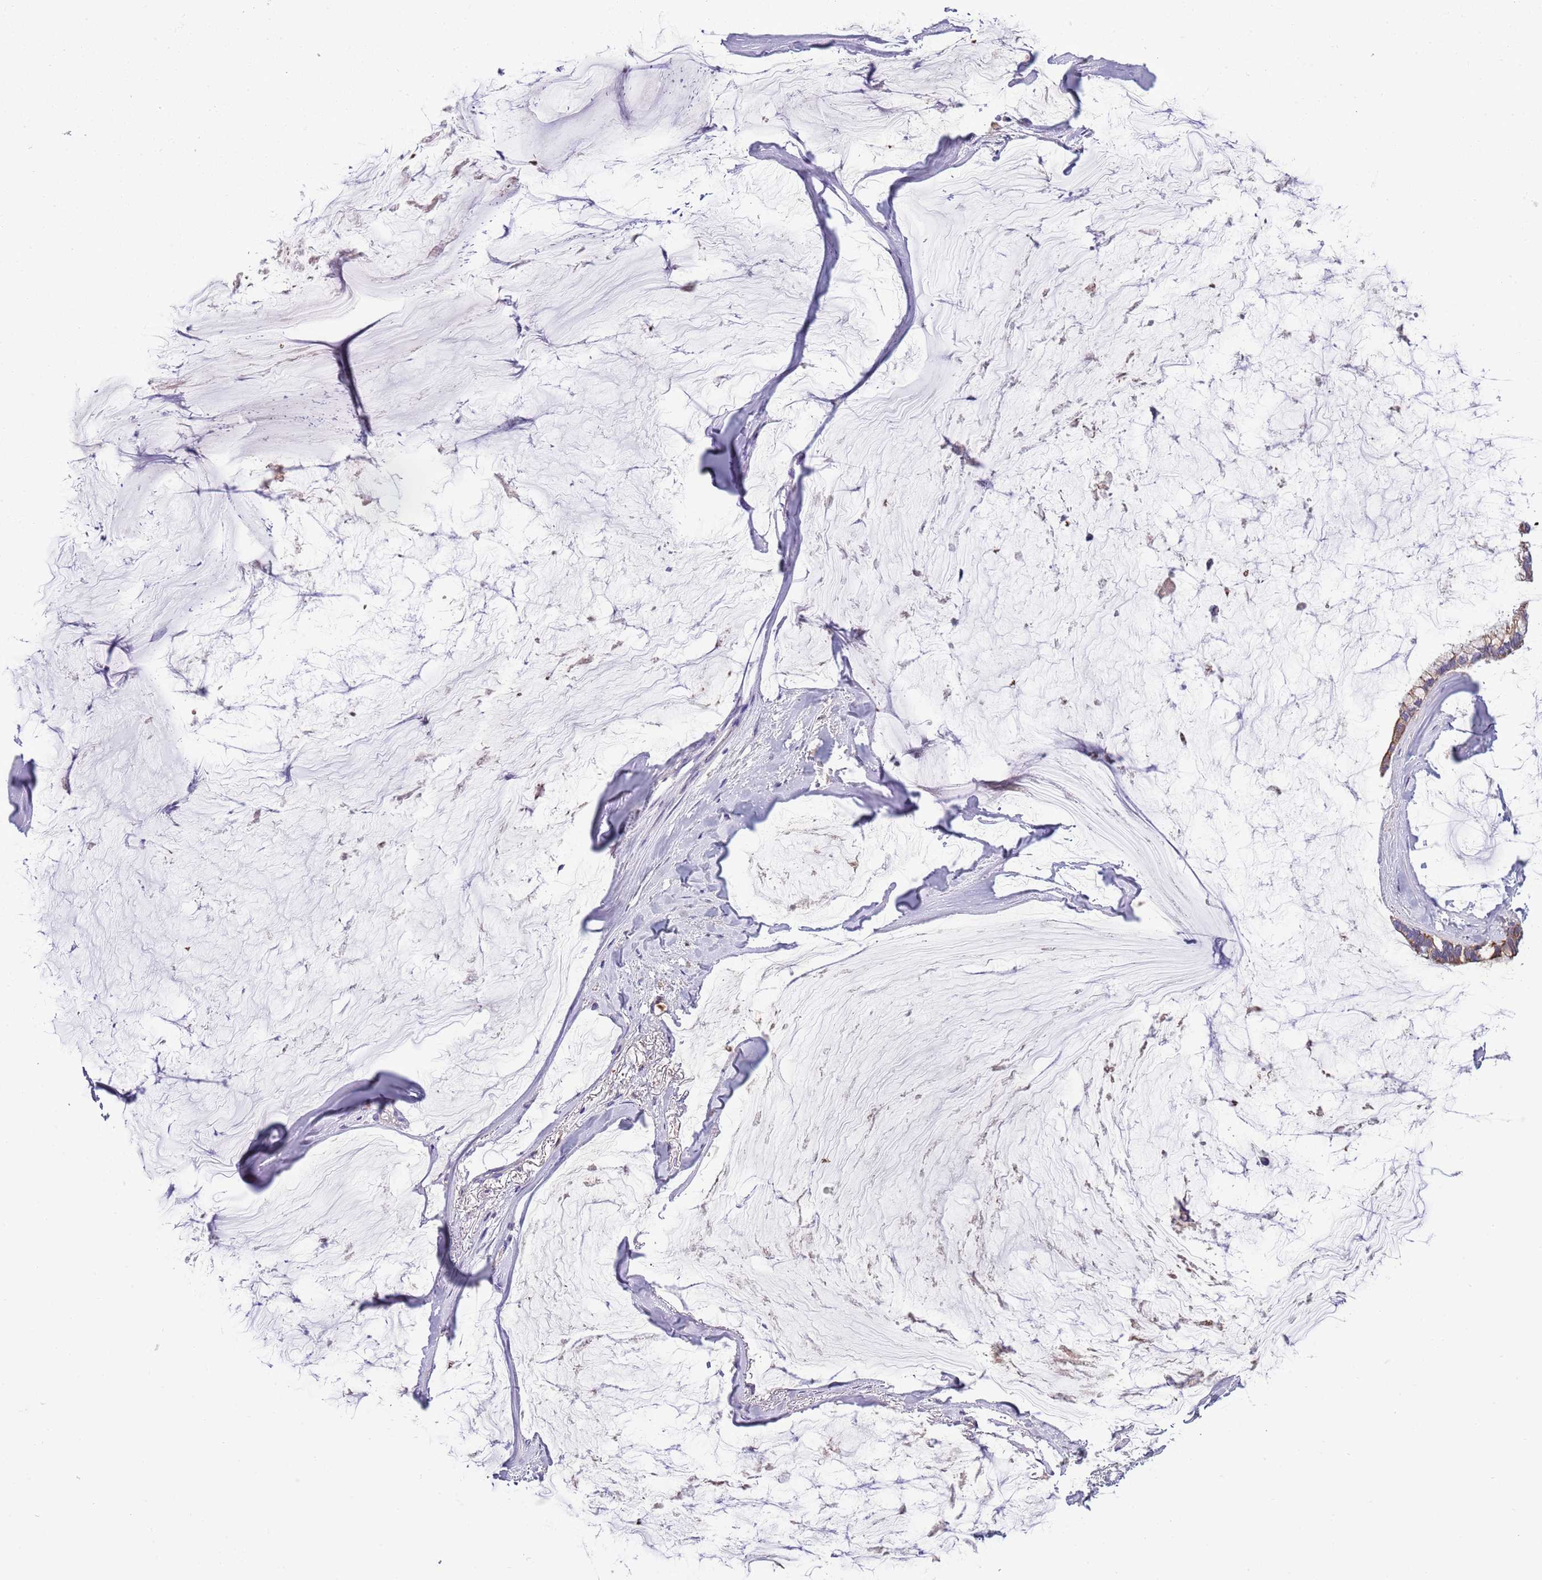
{"staining": {"intensity": "moderate", "quantity": "25%-75%", "location": "cytoplasmic/membranous"}, "tissue": "ovarian cancer", "cell_type": "Tumor cells", "image_type": "cancer", "snomed": [{"axis": "morphology", "description": "Cystadenocarcinoma, mucinous, NOS"}, {"axis": "topography", "description": "Ovary"}], "caption": "Protein staining of mucinous cystadenocarcinoma (ovarian) tissue shows moderate cytoplasmic/membranous expression in about 25%-75% of tumor cells. The protein of interest is stained brown, and the nuclei are stained in blue (DAB IHC with brightfield microscopy, high magnification).", "gene": "HES3", "patient": {"sex": "female", "age": 39}}